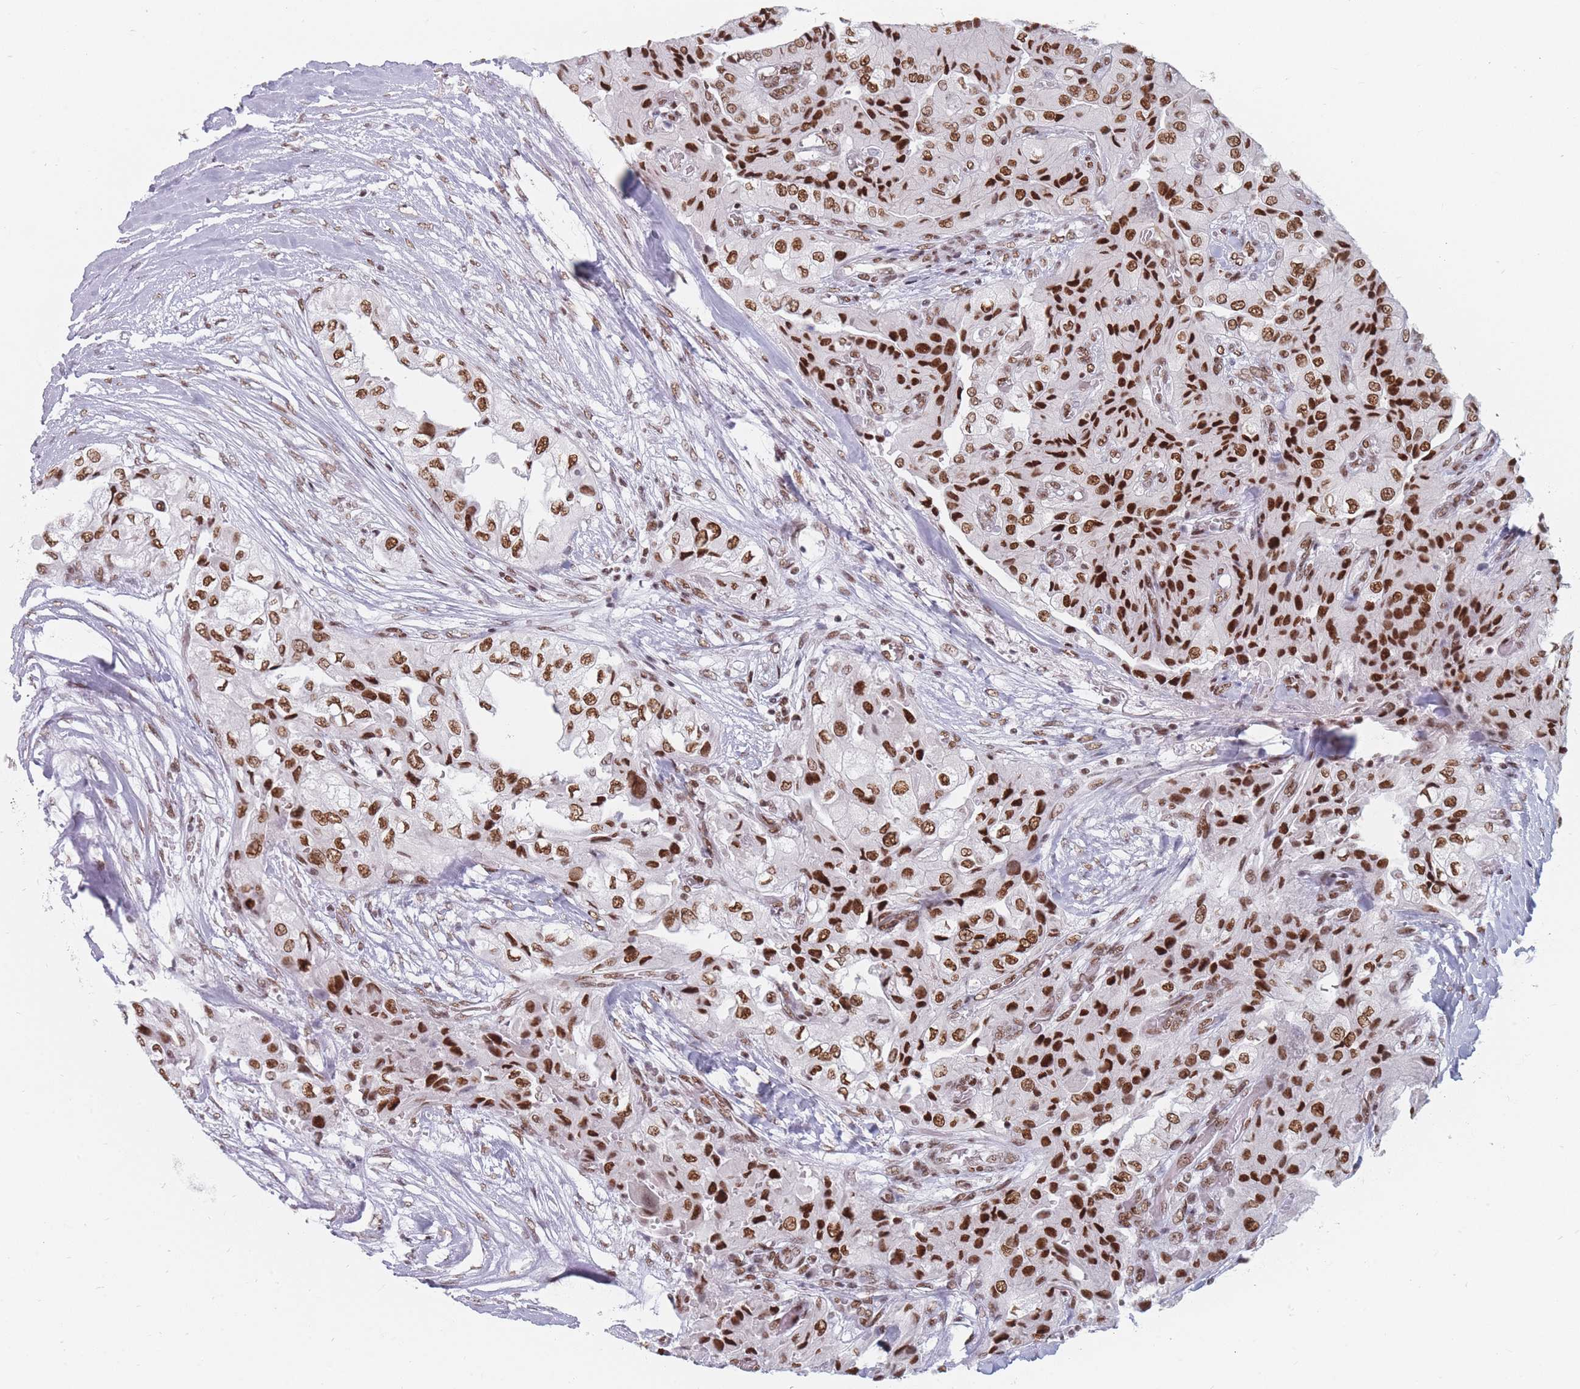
{"staining": {"intensity": "moderate", "quantity": ">75%", "location": "nuclear"}, "tissue": "head and neck cancer", "cell_type": "Tumor cells", "image_type": "cancer", "snomed": [{"axis": "morphology", "description": "Adenocarcinoma, NOS"}, {"axis": "topography", "description": "Head-Neck"}], "caption": "Brown immunohistochemical staining in head and neck cancer (adenocarcinoma) shows moderate nuclear positivity in approximately >75% of tumor cells.", "gene": "SAFB2", "patient": {"sex": "male", "age": 66}}